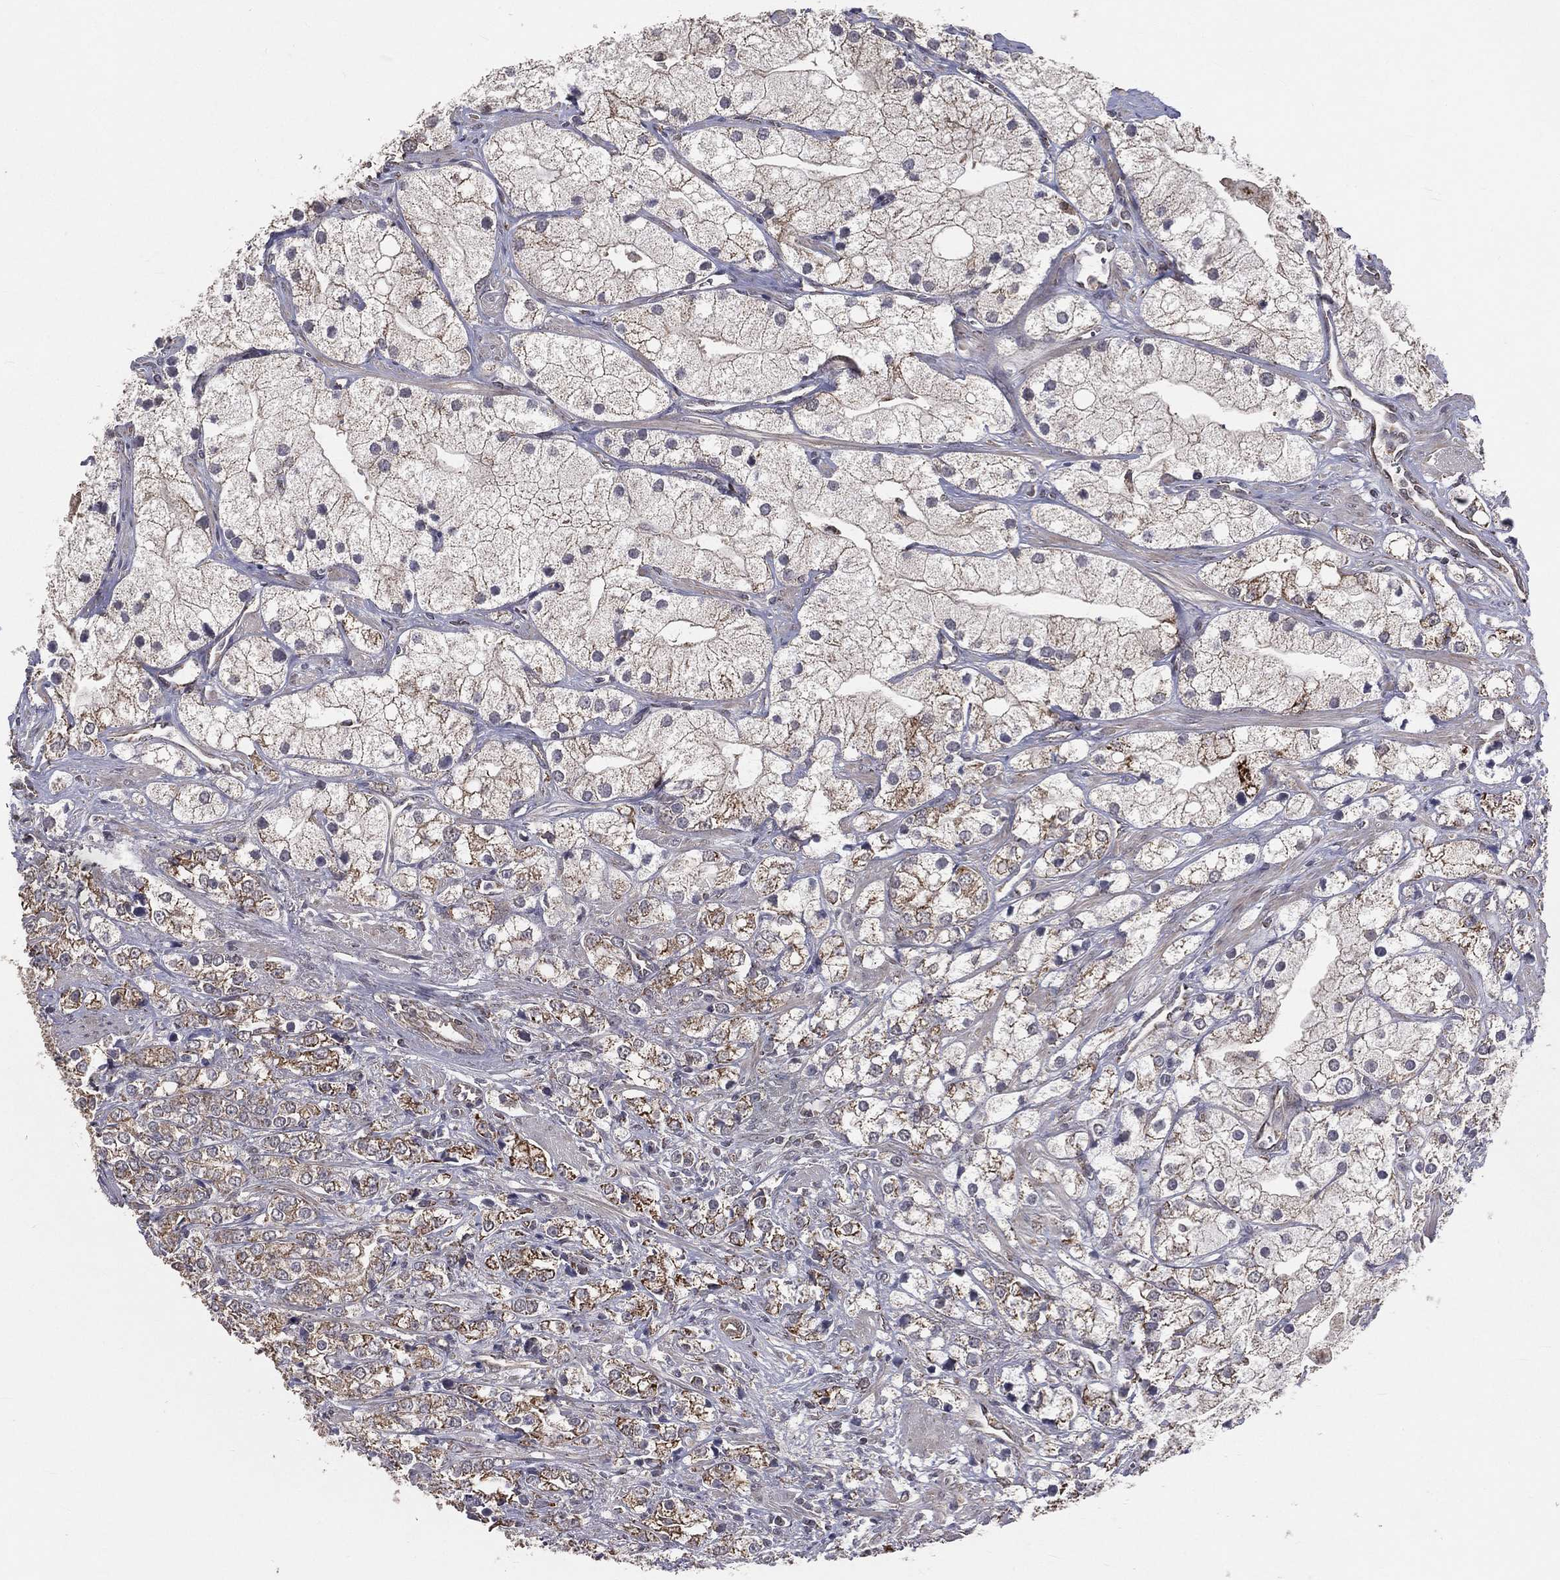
{"staining": {"intensity": "moderate", "quantity": ">75%", "location": "cytoplasmic/membranous"}, "tissue": "prostate cancer", "cell_type": "Tumor cells", "image_type": "cancer", "snomed": [{"axis": "morphology", "description": "Adenocarcinoma, NOS"}, {"axis": "topography", "description": "Prostate and seminal vesicle, NOS"}, {"axis": "topography", "description": "Prostate"}], "caption": "Prostate cancer stained with immunohistochemistry shows moderate cytoplasmic/membranous positivity in about >75% of tumor cells.", "gene": "MRPL46", "patient": {"sex": "male", "age": 79}}